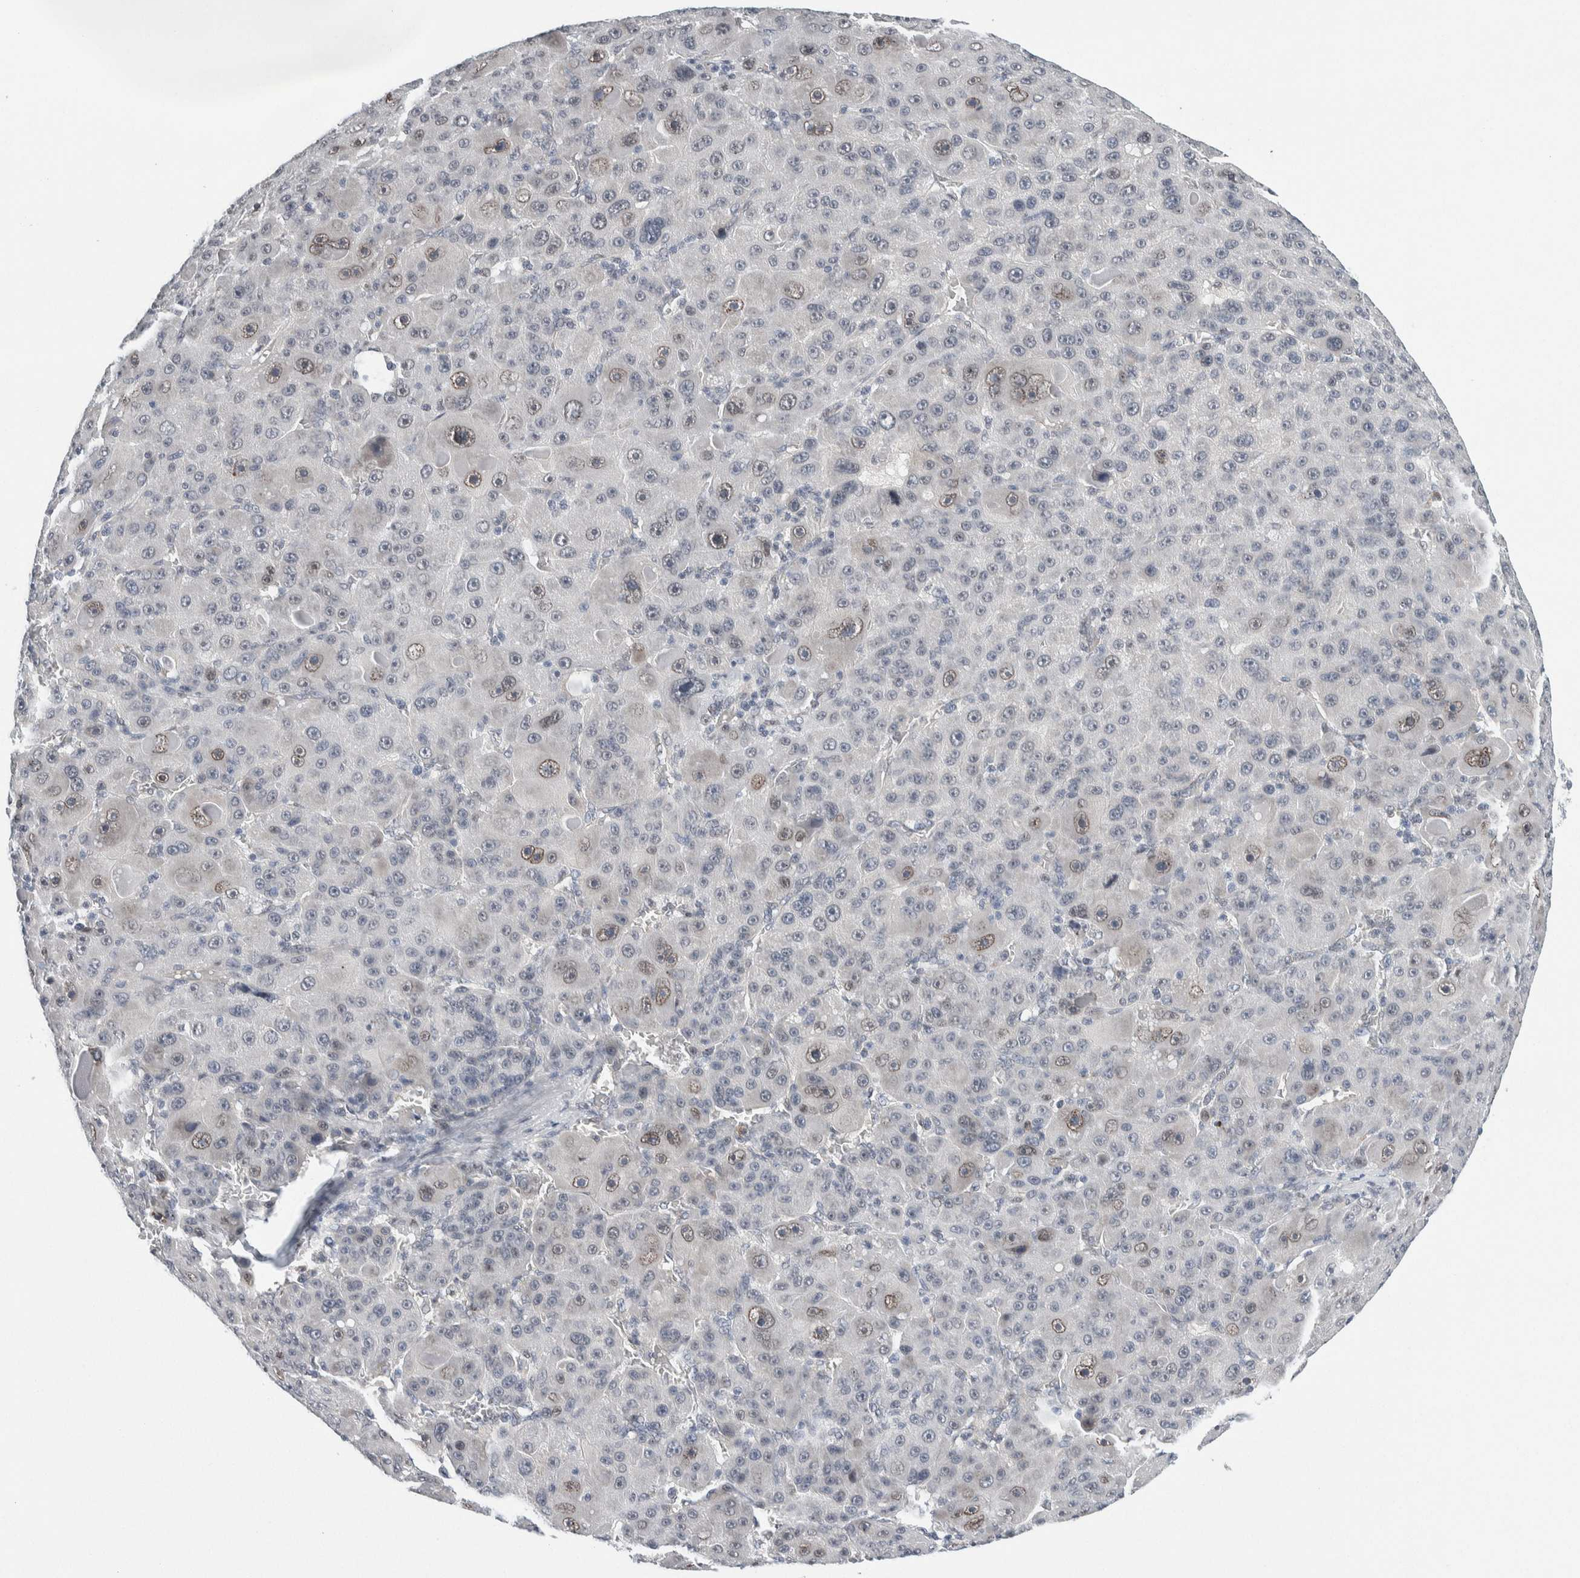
{"staining": {"intensity": "weak", "quantity": "25%-75%", "location": "nuclear"}, "tissue": "liver cancer", "cell_type": "Tumor cells", "image_type": "cancer", "snomed": [{"axis": "morphology", "description": "Carcinoma, Hepatocellular, NOS"}, {"axis": "topography", "description": "Liver"}], "caption": "The immunohistochemical stain shows weak nuclear expression in tumor cells of liver hepatocellular carcinoma tissue.", "gene": "NEUROD1", "patient": {"sex": "male", "age": 76}}